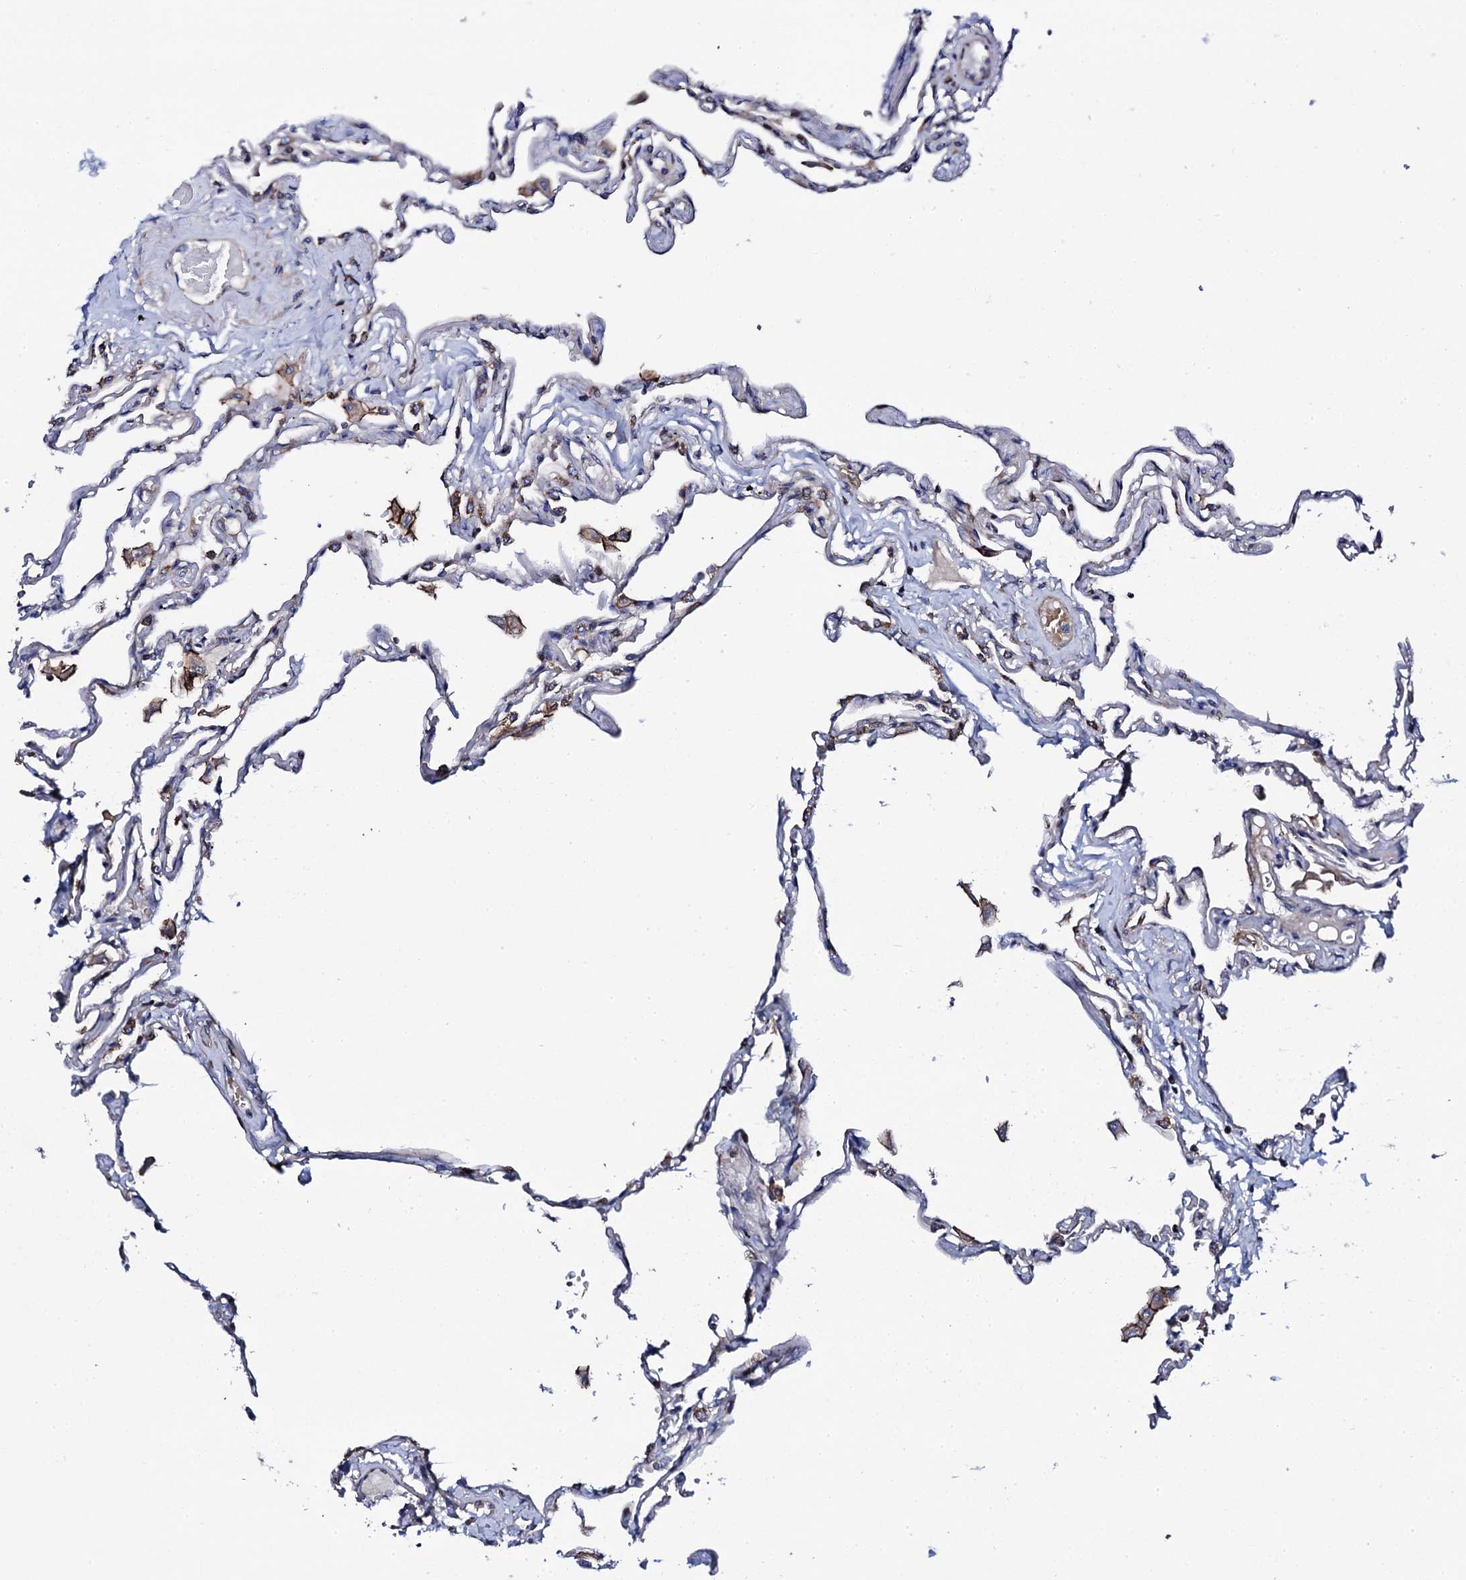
{"staining": {"intensity": "moderate", "quantity": "<25%", "location": "cytoplasmic/membranous"}, "tissue": "lung", "cell_type": "Alveolar cells", "image_type": "normal", "snomed": [{"axis": "morphology", "description": "Normal tissue, NOS"}, {"axis": "topography", "description": "Lung"}], "caption": "Immunohistochemistry staining of benign lung, which exhibits low levels of moderate cytoplasmic/membranous expression in about <25% of alveolar cells indicating moderate cytoplasmic/membranous protein staining. The staining was performed using DAB (3,3'-diaminobenzidine) (brown) for protein detection and nuclei were counterstained in hematoxylin (blue).", "gene": "COG4", "patient": {"sex": "female", "age": 67}}